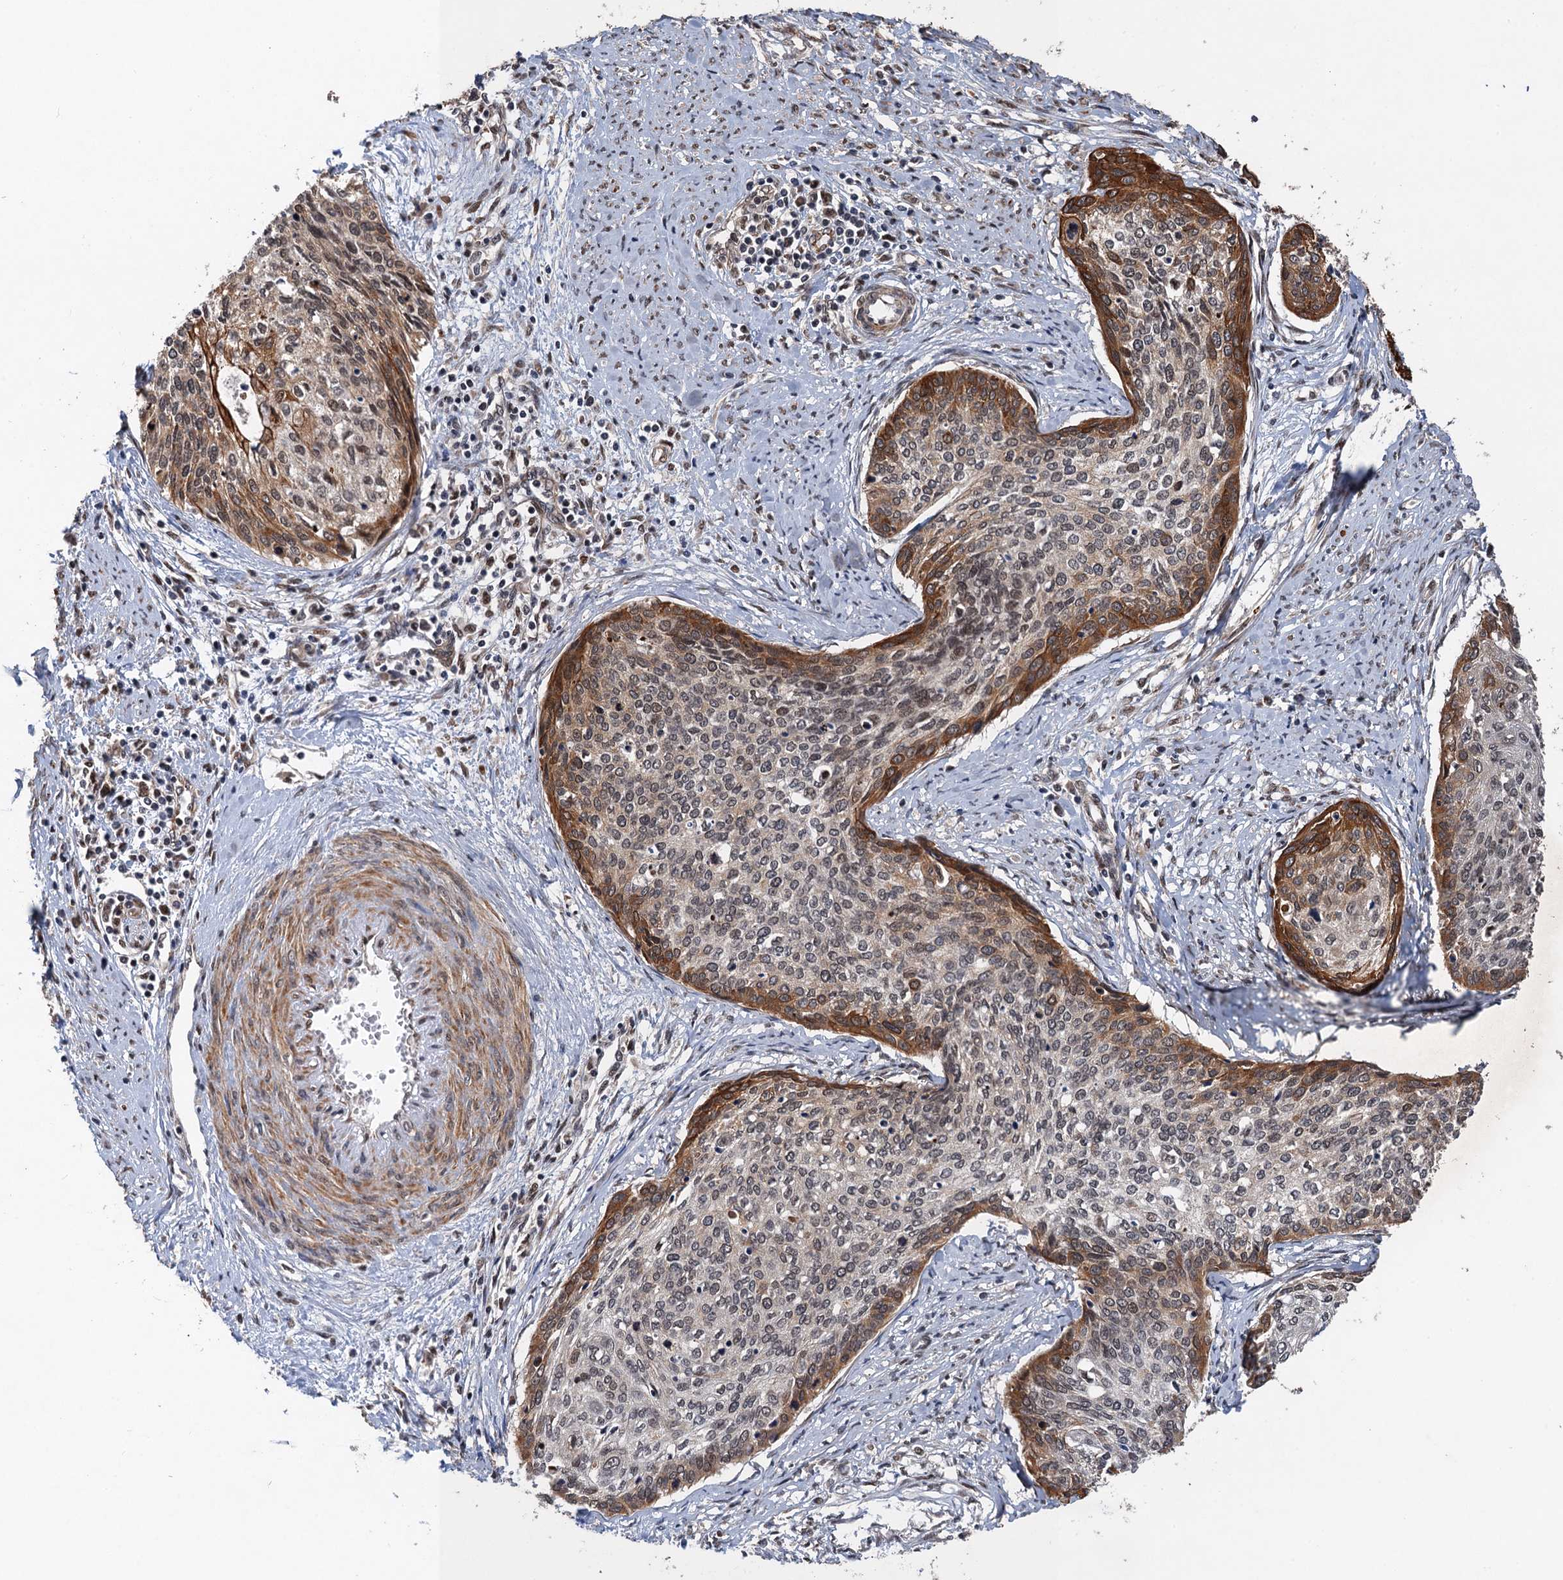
{"staining": {"intensity": "moderate", "quantity": "<25%", "location": "cytoplasmic/membranous"}, "tissue": "cervical cancer", "cell_type": "Tumor cells", "image_type": "cancer", "snomed": [{"axis": "morphology", "description": "Squamous cell carcinoma, NOS"}, {"axis": "topography", "description": "Cervix"}], "caption": "Moderate cytoplasmic/membranous protein positivity is appreciated in approximately <25% of tumor cells in cervical cancer.", "gene": "TTC31", "patient": {"sex": "female", "age": 37}}